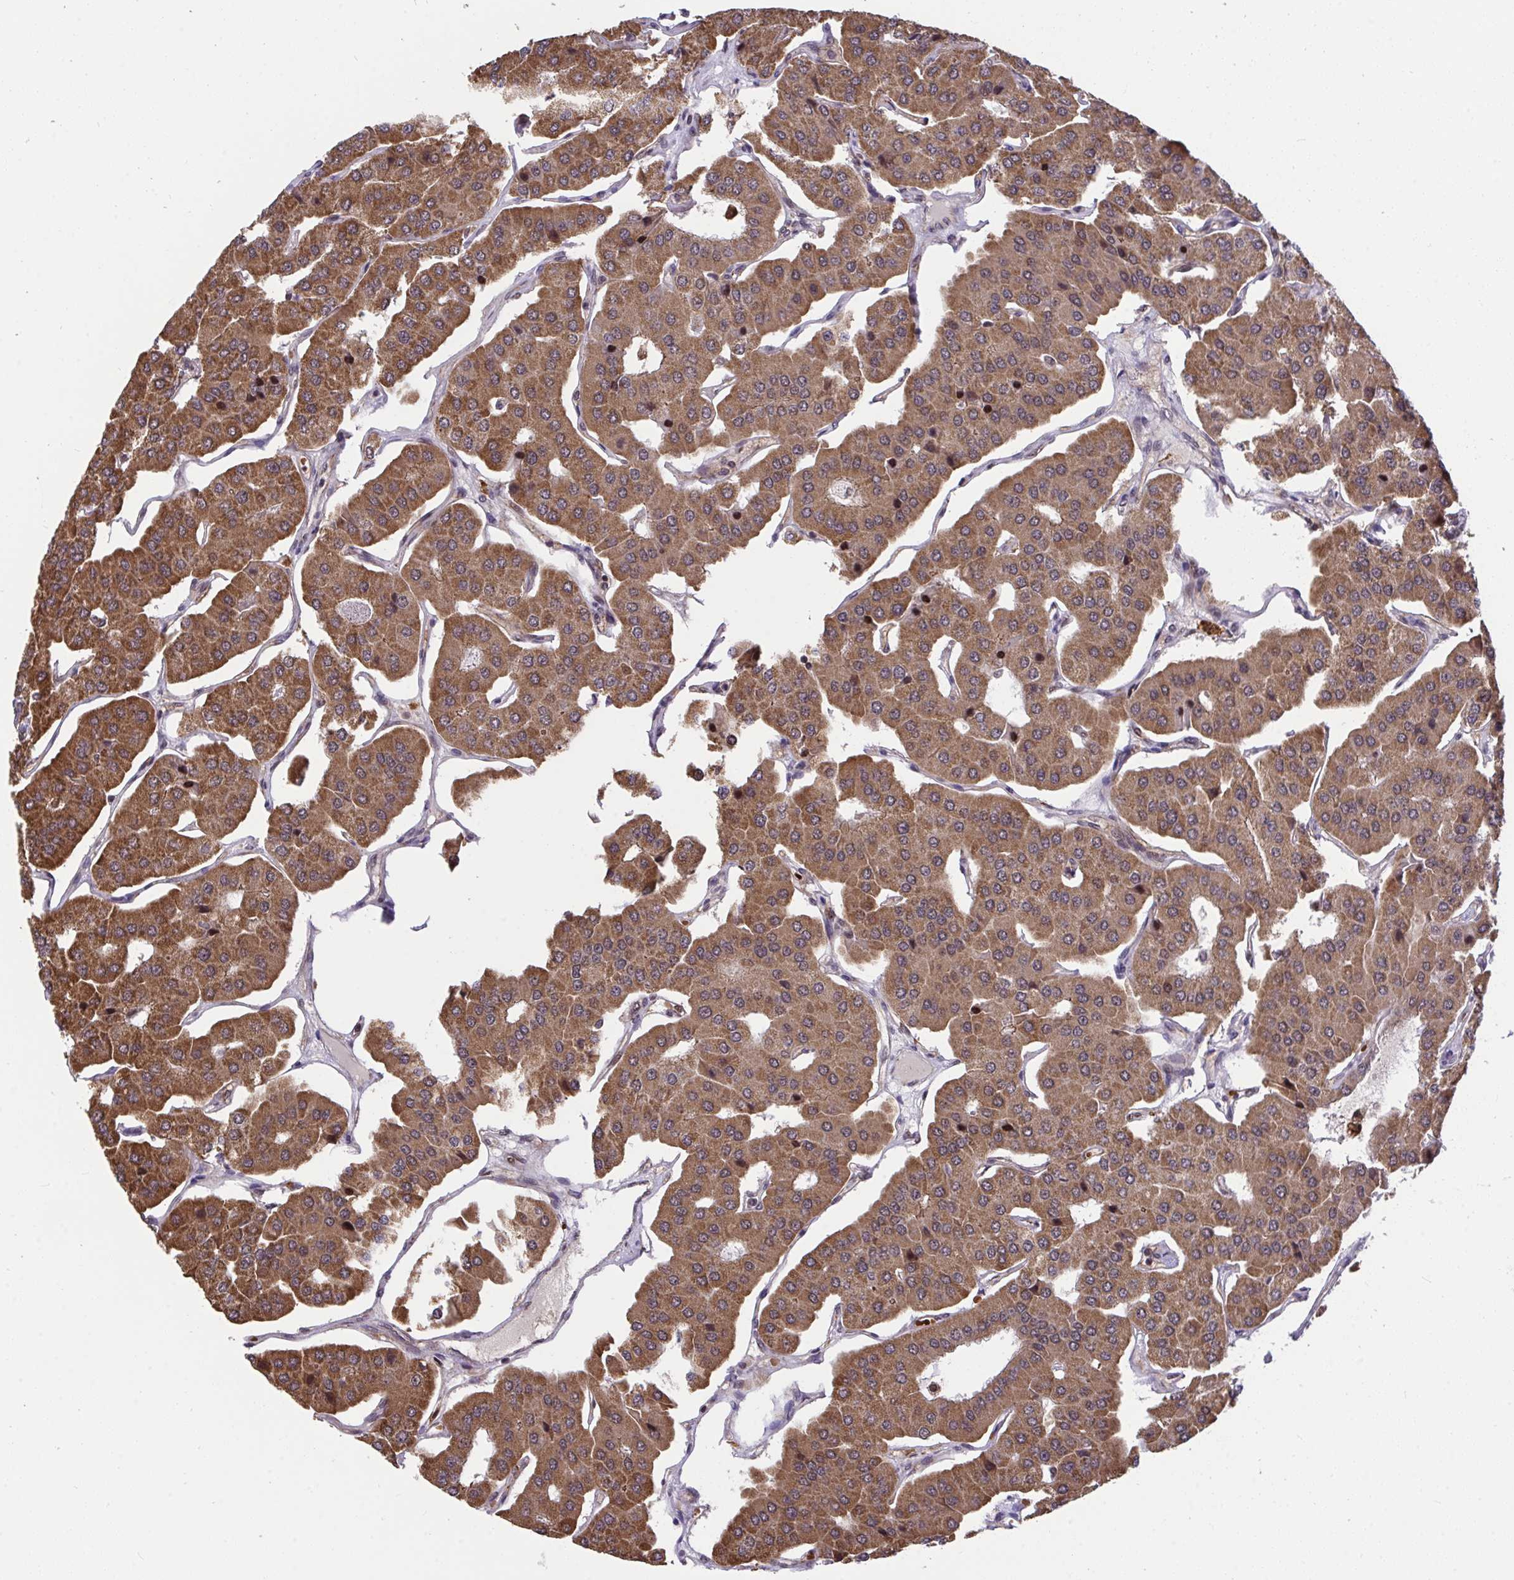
{"staining": {"intensity": "moderate", "quantity": ">75%", "location": "cytoplasmic/membranous"}, "tissue": "parathyroid gland", "cell_type": "Glandular cells", "image_type": "normal", "snomed": [{"axis": "morphology", "description": "Normal tissue, NOS"}, {"axis": "morphology", "description": "Adenoma, NOS"}, {"axis": "topography", "description": "Parathyroid gland"}], "caption": "Brown immunohistochemical staining in unremarkable human parathyroid gland demonstrates moderate cytoplasmic/membranous positivity in approximately >75% of glandular cells. (IHC, brightfield microscopy, high magnification).", "gene": "PPP1CA", "patient": {"sex": "female", "age": 86}}